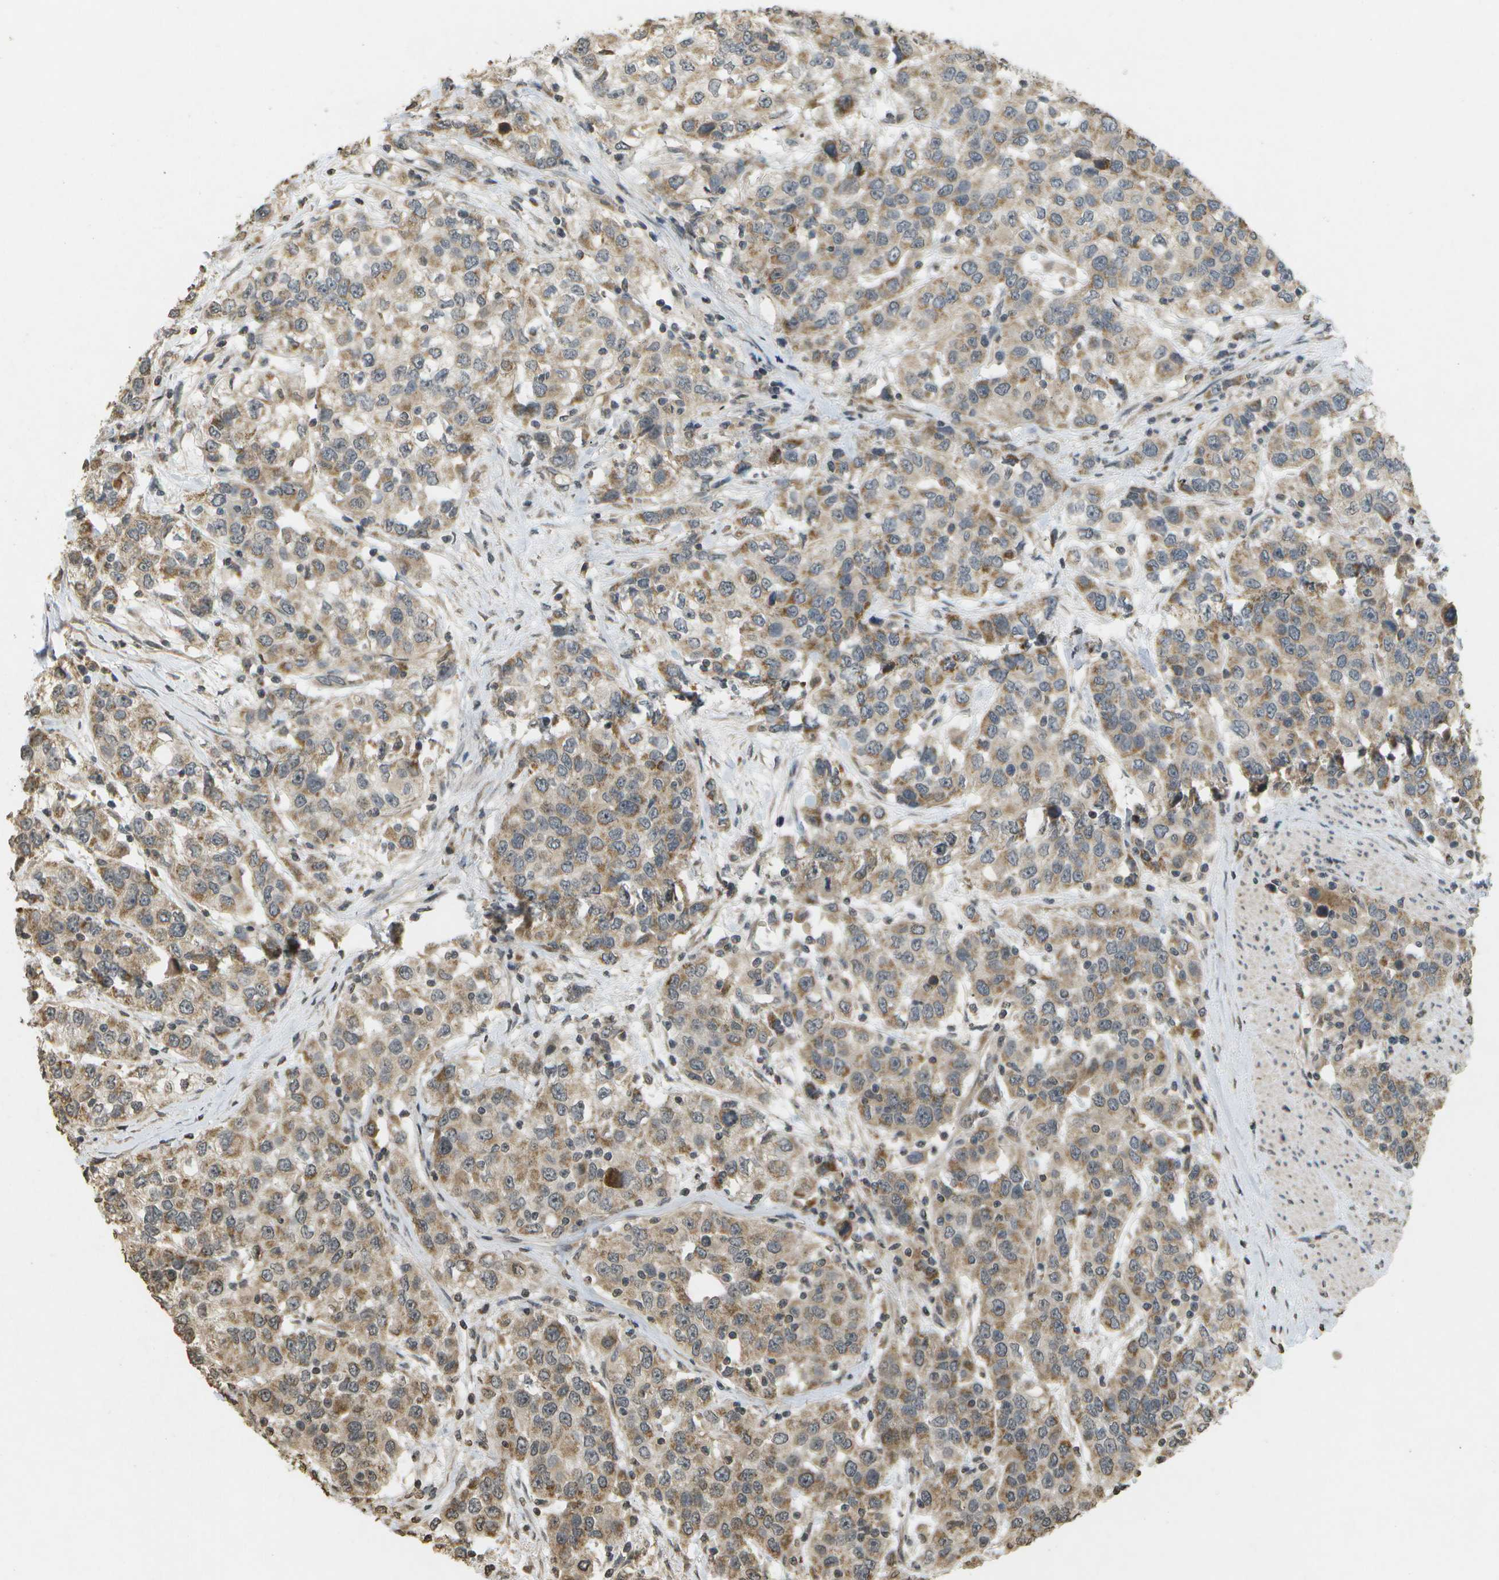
{"staining": {"intensity": "moderate", "quantity": ">75%", "location": "cytoplasmic/membranous"}, "tissue": "urothelial cancer", "cell_type": "Tumor cells", "image_type": "cancer", "snomed": [{"axis": "morphology", "description": "Urothelial carcinoma, High grade"}, {"axis": "topography", "description": "Urinary bladder"}], "caption": "Protein analysis of high-grade urothelial carcinoma tissue exhibits moderate cytoplasmic/membranous expression in approximately >75% of tumor cells.", "gene": "RAB21", "patient": {"sex": "female", "age": 80}}